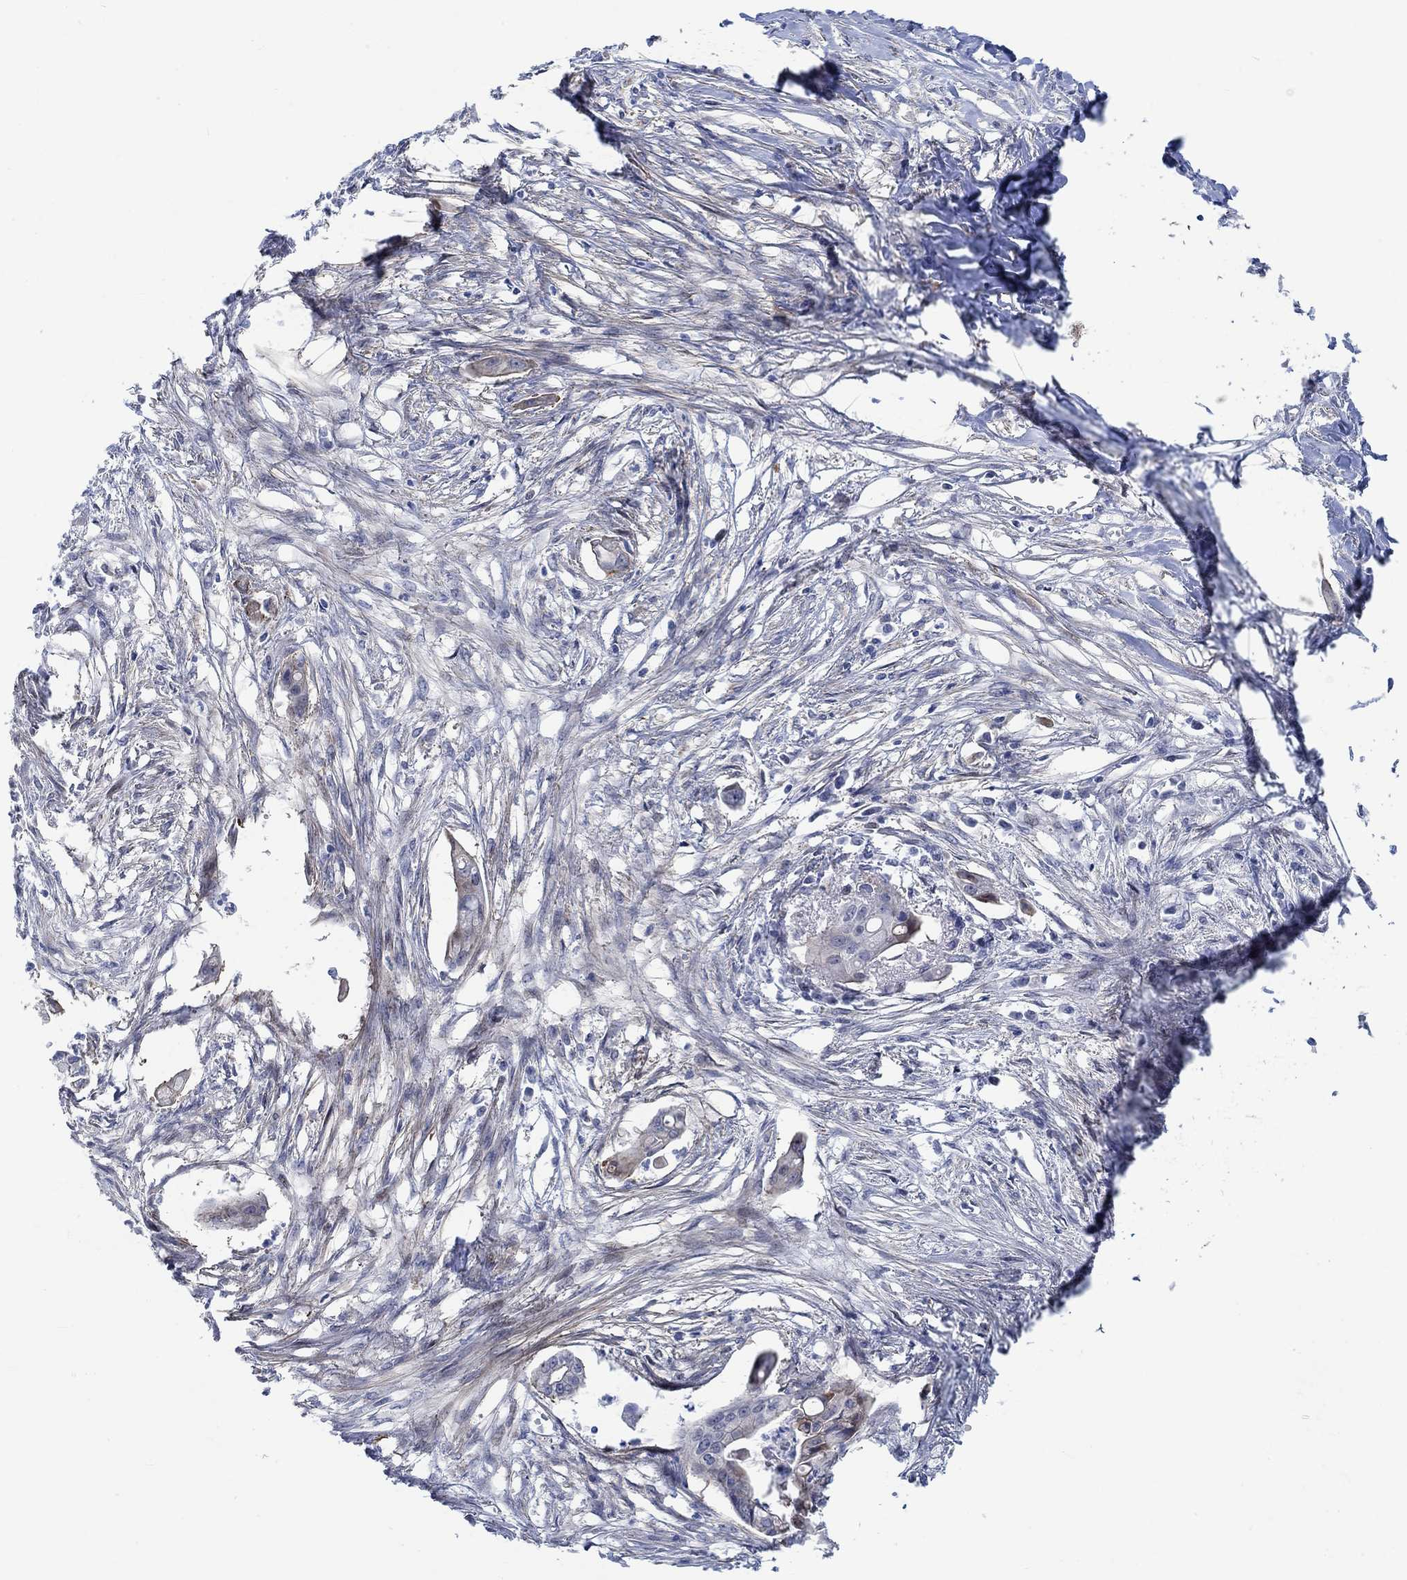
{"staining": {"intensity": "strong", "quantity": "<25%", "location": "cytoplasmic/membranous"}, "tissue": "pancreatic cancer", "cell_type": "Tumor cells", "image_type": "cancer", "snomed": [{"axis": "morphology", "description": "Normal tissue, NOS"}, {"axis": "morphology", "description": "Adenocarcinoma, NOS"}, {"axis": "topography", "description": "Pancreas"}], "caption": "A histopathology image of pancreatic cancer (adenocarcinoma) stained for a protein shows strong cytoplasmic/membranous brown staining in tumor cells.", "gene": "KCNH8", "patient": {"sex": "female", "age": 58}}